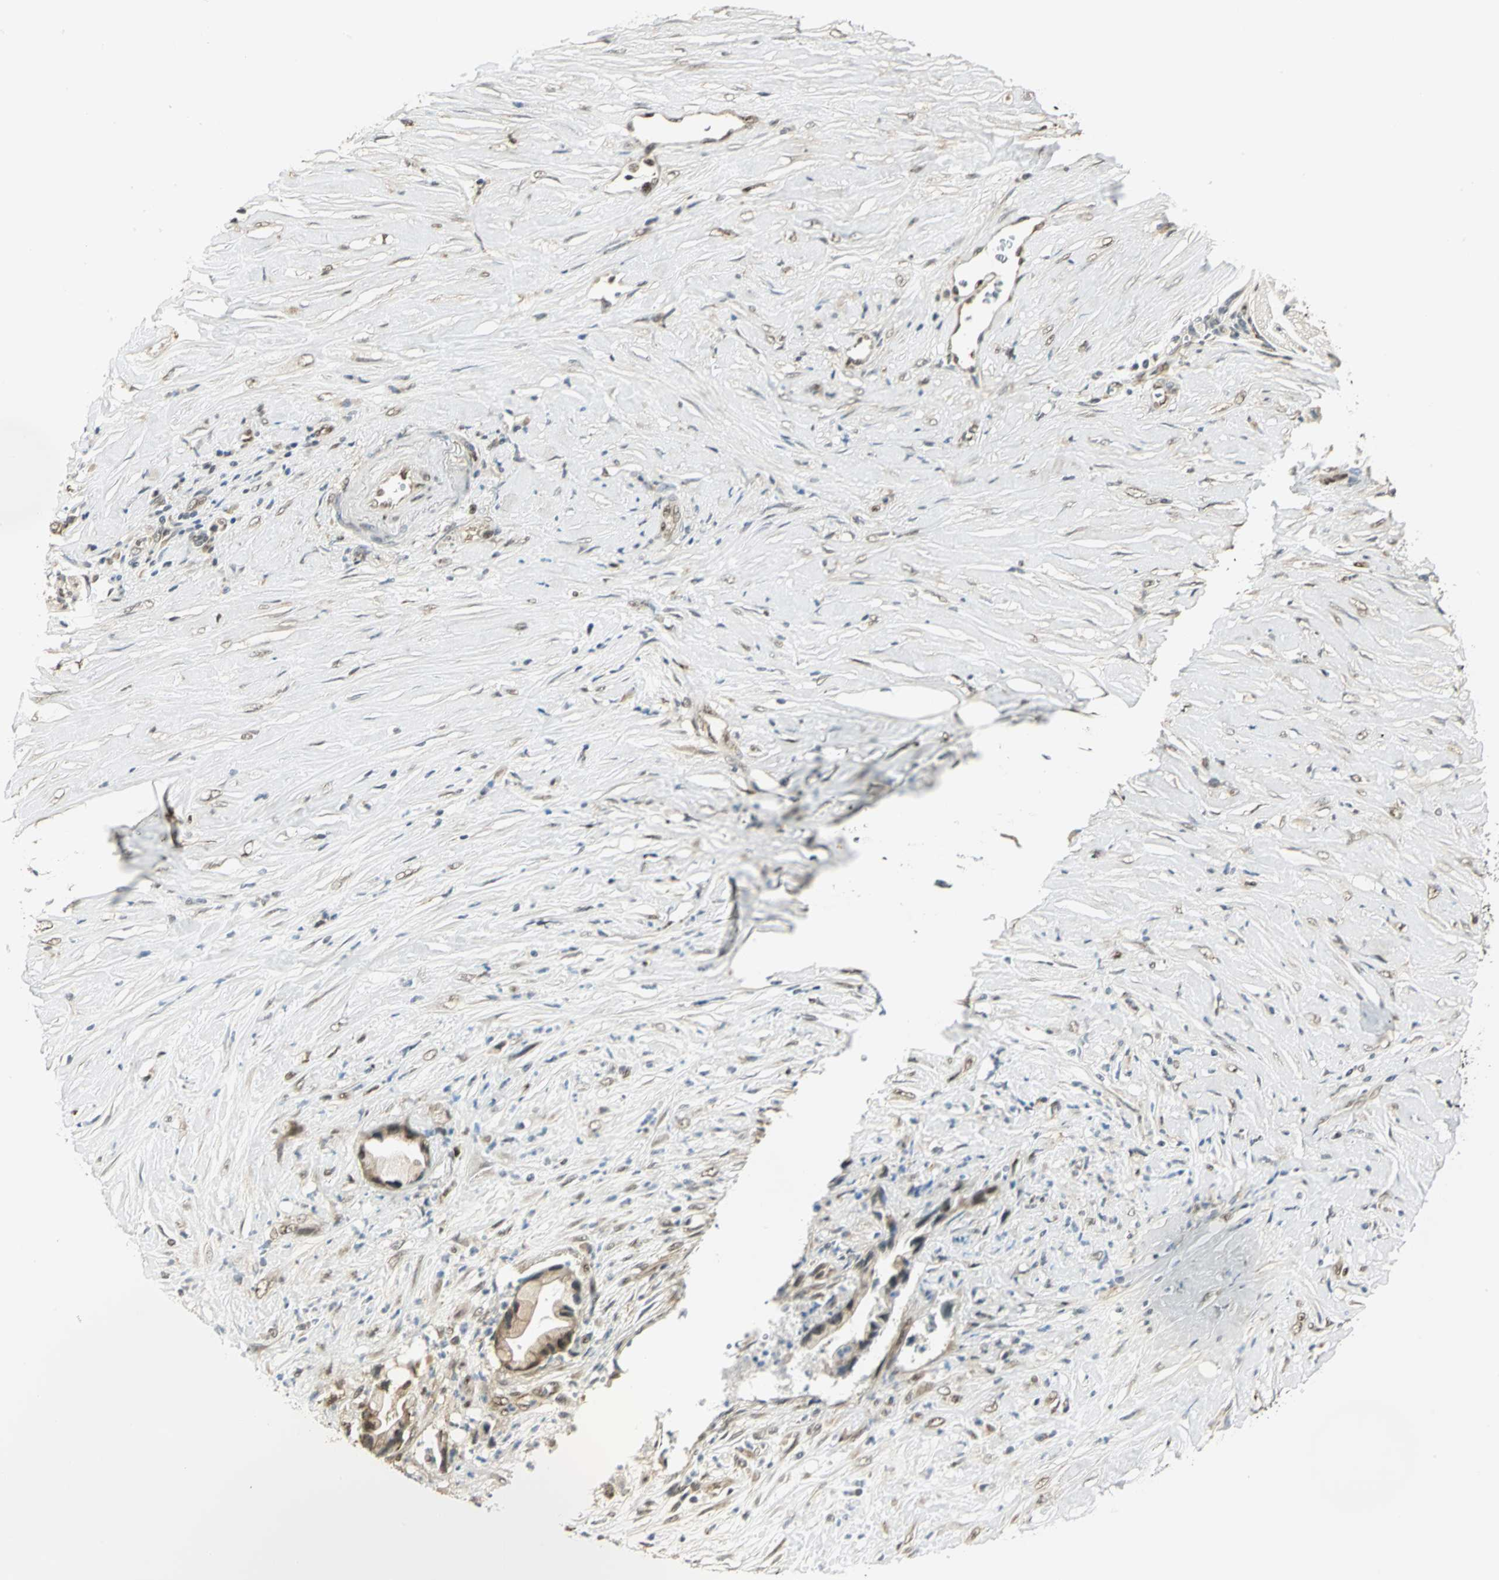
{"staining": {"intensity": "moderate", "quantity": "25%-75%", "location": "cytoplasmic/membranous"}, "tissue": "pancreatic cancer", "cell_type": "Tumor cells", "image_type": "cancer", "snomed": [{"axis": "morphology", "description": "Adenocarcinoma, NOS"}, {"axis": "topography", "description": "Pancreas"}], "caption": "Protein staining displays moderate cytoplasmic/membranous positivity in about 25%-75% of tumor cells in pancreatic cancer (adenocarcinoma). The staining was performed using DAB, with brown indicating positive protein expression. Nuclei are stained blue with hematoxylin.", "gene": "DDX5", "patient": {"sex": "female", "age": 59}}